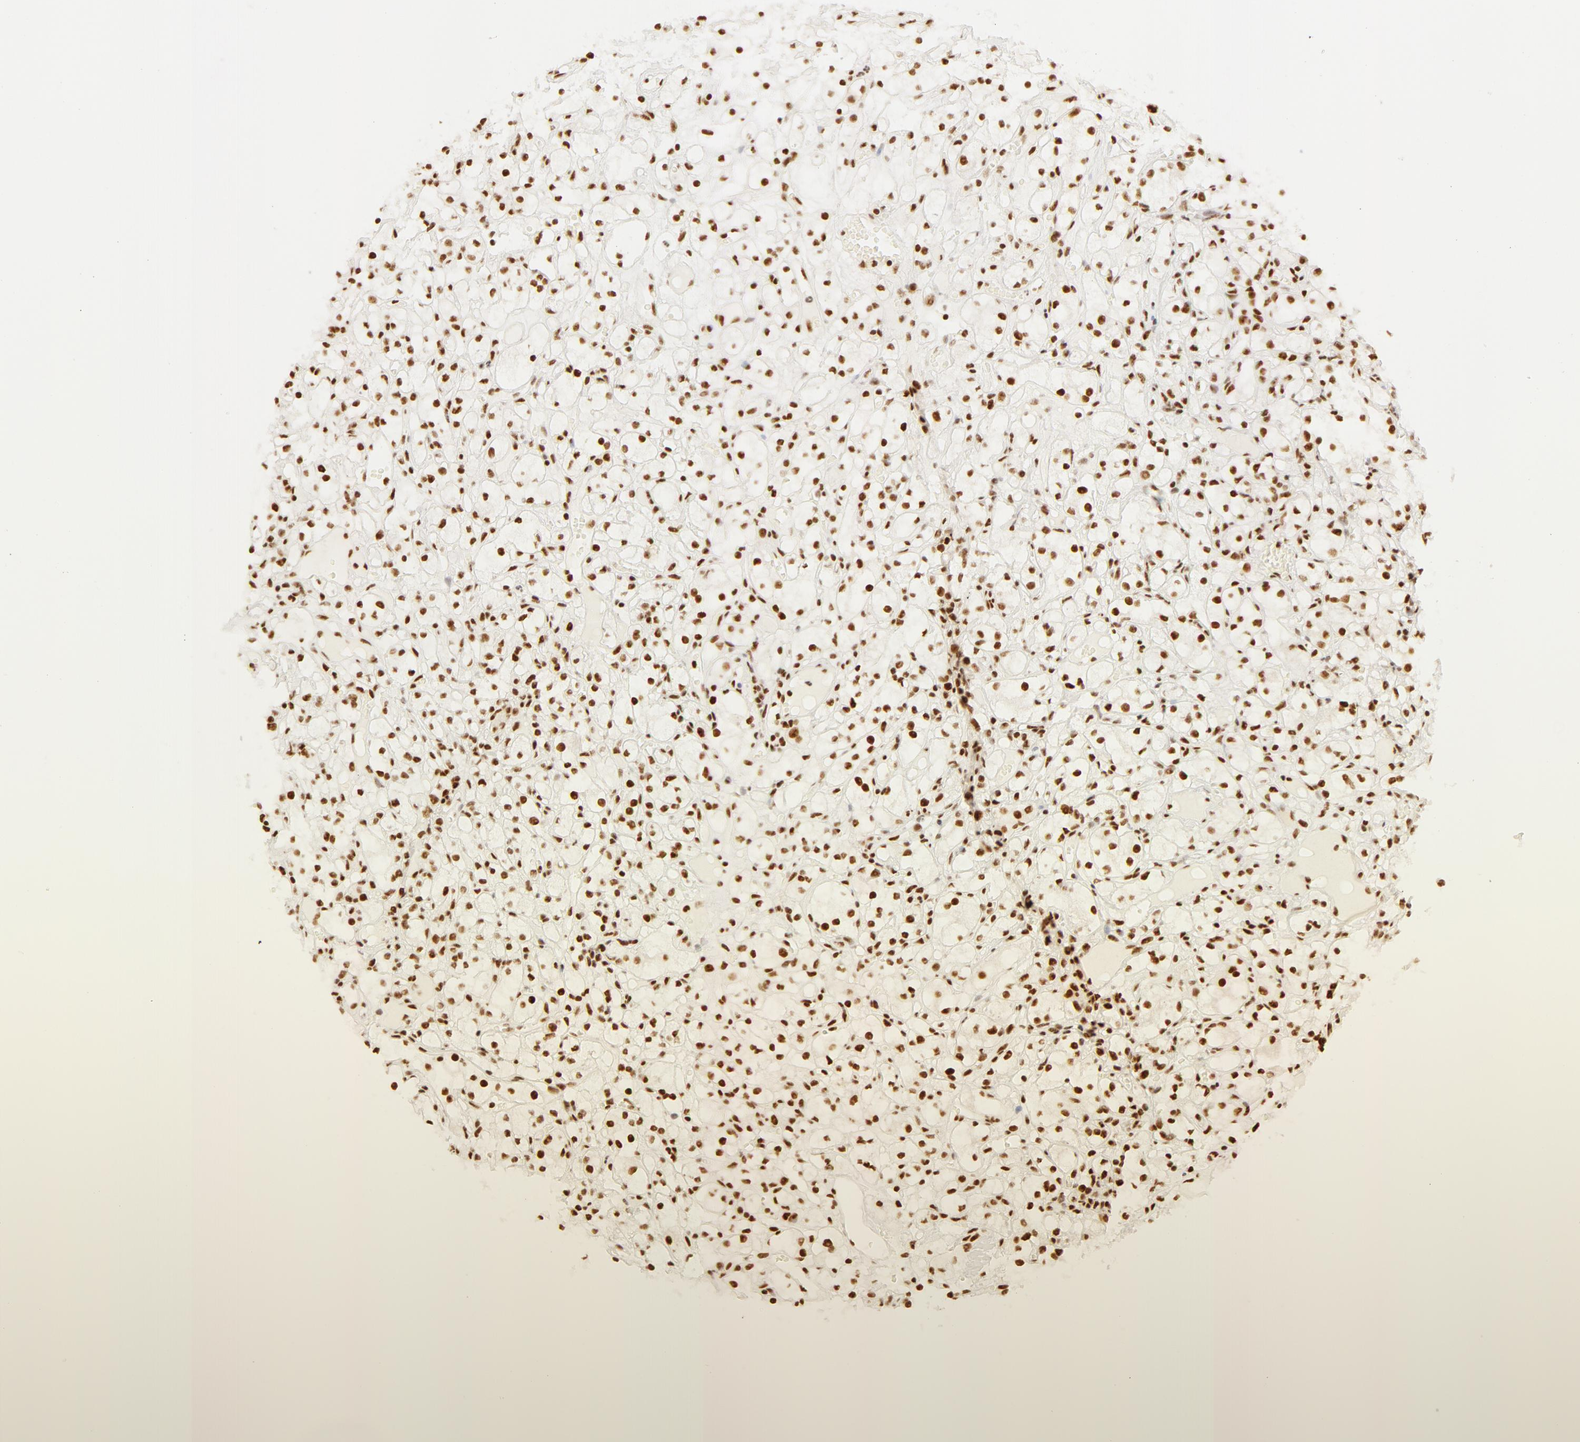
{"staining": {"intensity": "weak", "quantity": ">75%", "location": "nuclear"}, "tissue": "renal cancer", "cell_type": "Tumor cells", "image_type": "cancer", "snomed": [{"axis": "morphology", "description": "Adenocarcinoma, NOS"}, {"axis": "topography", "description": "Kidney"}], "caption": "IHC image of adenocarcinoma (renal) stained for a protein (brown), which exhibits low levels of weak nuclear positivity in approximately >75% of tumor cells.", "gene": "RBM39", "patient": {"sex": "male", "age": 61}}